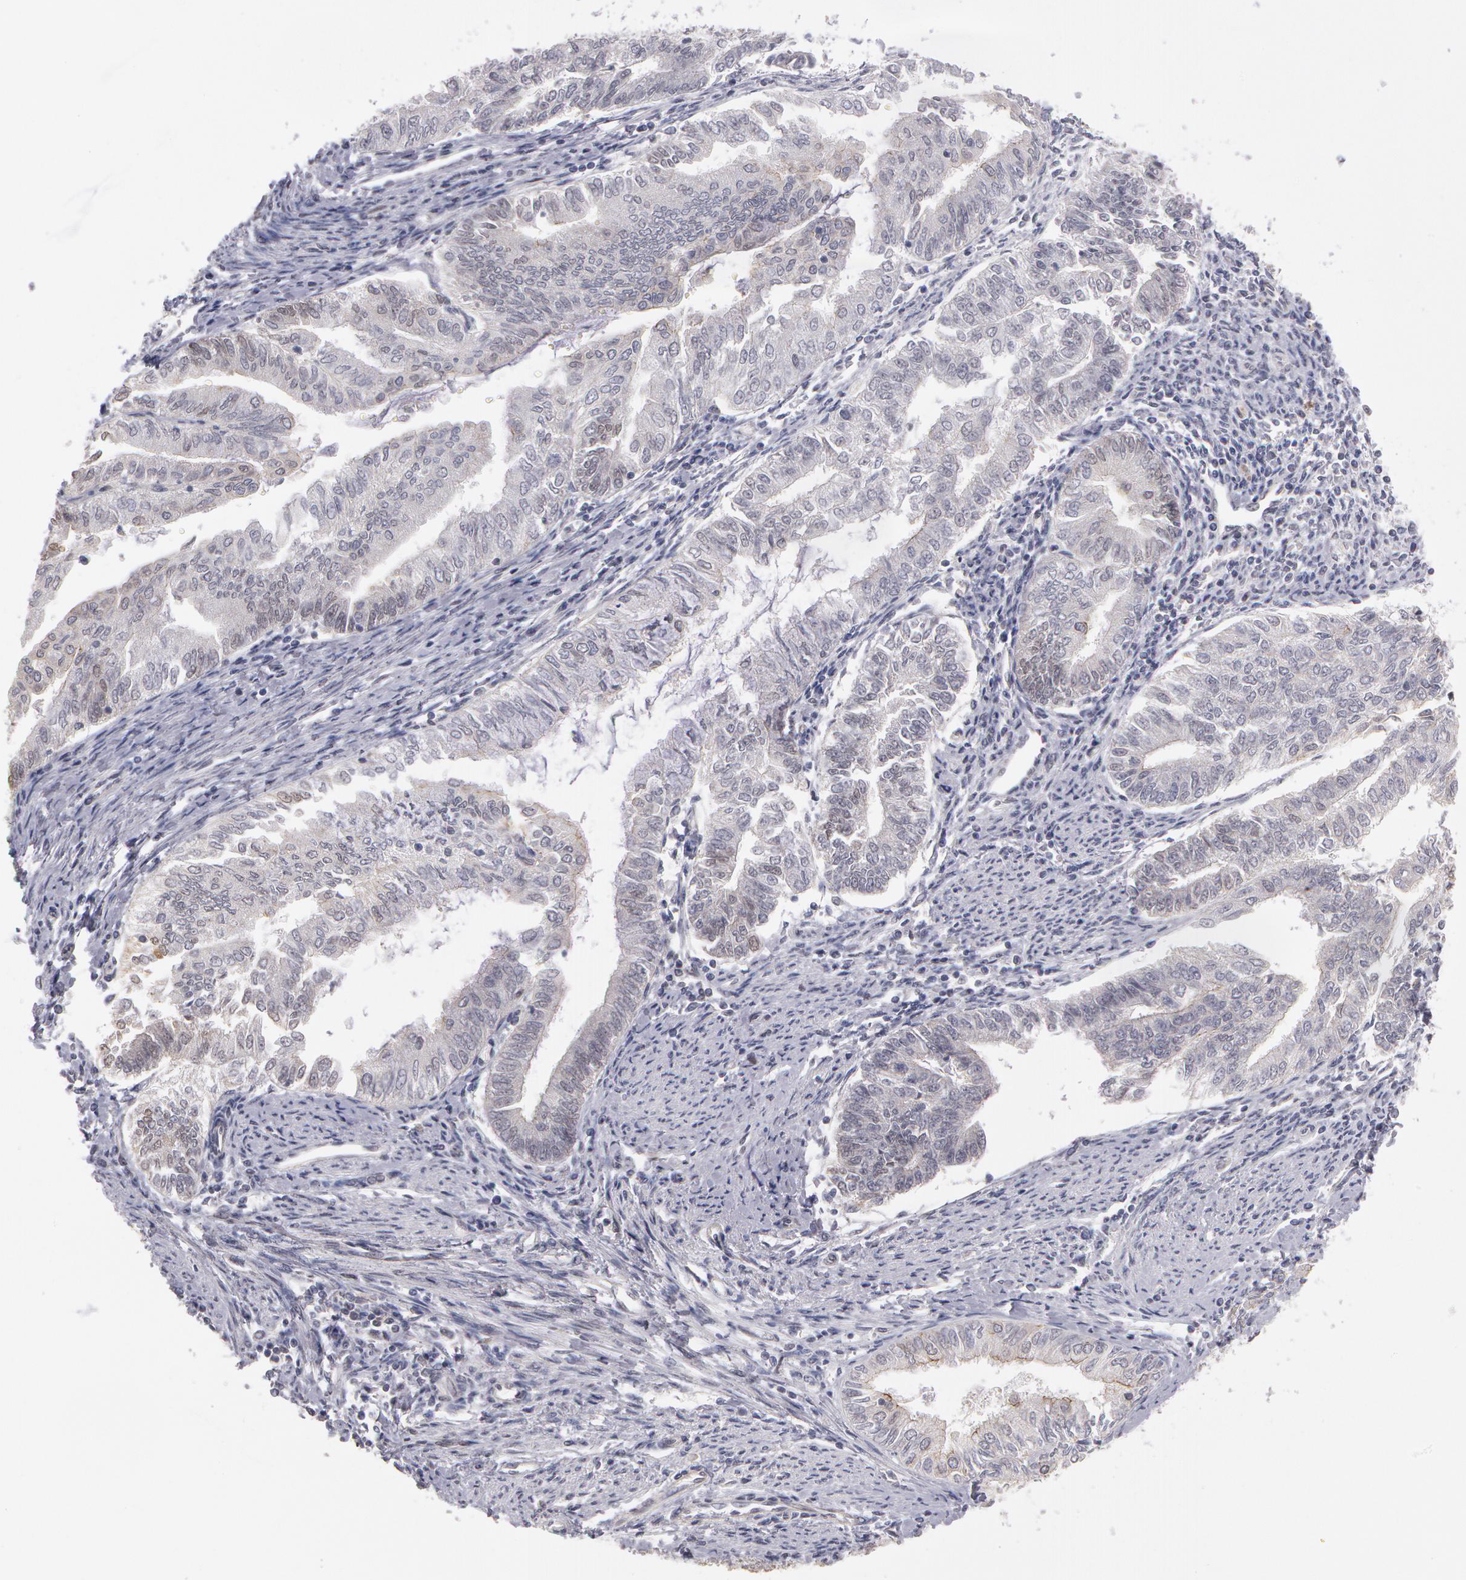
{"staining": {"intensity": "negative", "quantity": "none", "location": "none"}, "tissue": "endometrial cancer", "cell_type": "Tumor cells", "image_type": "cancer", "snomed": [{"axis": "morphology", "description": "Adenocarcinoma, NOS"}, {"axis": "topography", "description": "Endometrium"}], "caption": "The image exhibits no staining of tumor cells in adenocarcinoma (endometrial). (IHC, brightfield microscopy, high magnification).", "gene": "PRICKLE1", "patient": {"sex": "female", "age": 66}}